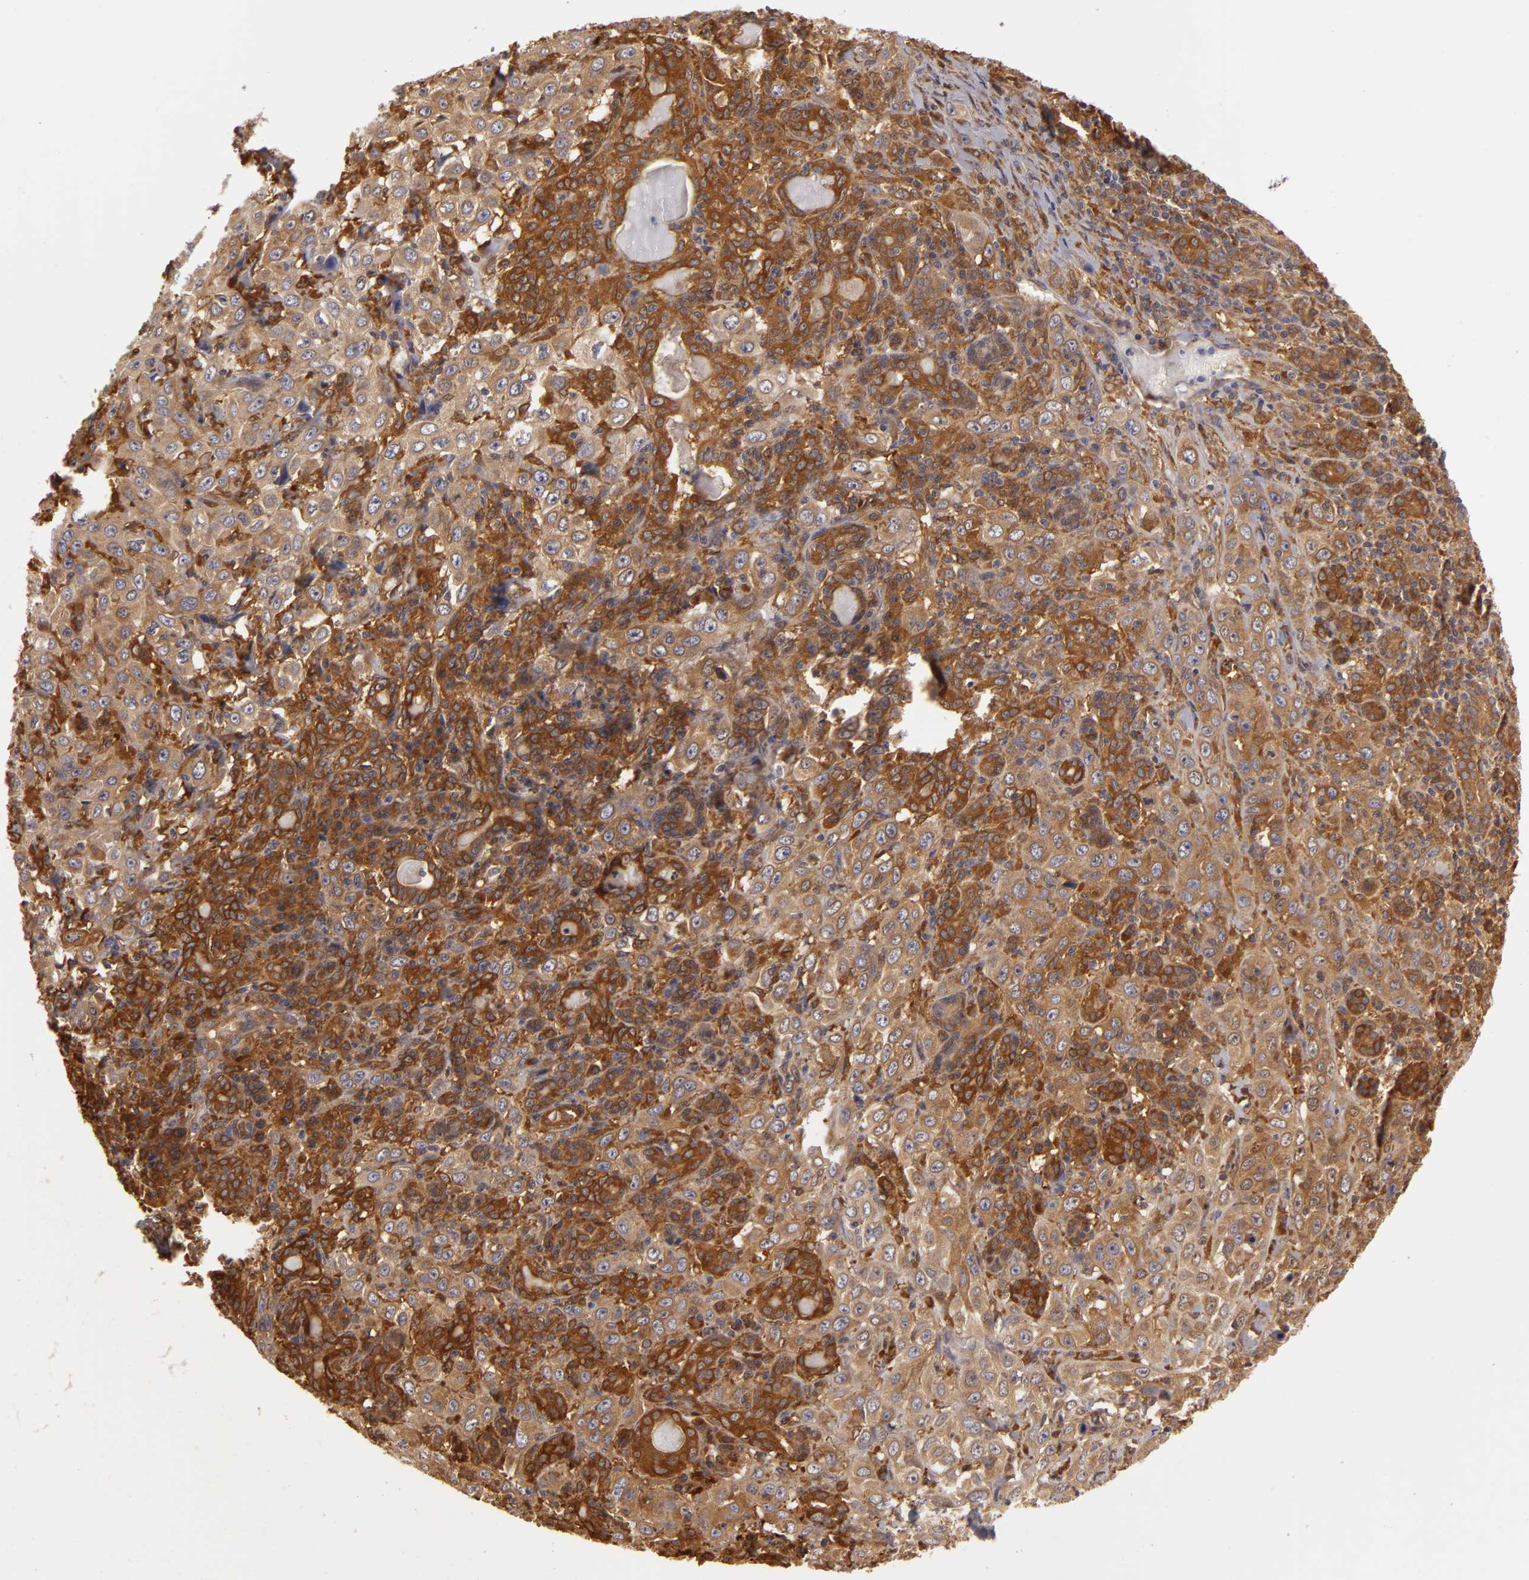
{"staining": {"intensity": "weak", "quantity": ">75%", "location": "cytoplasmic/membranous"}, "tissue": "skin cancer", "cell_type": "Tumor cells", "image_type": "cancer", "snomed": [{"axis": "morphology", "description": "Squamous cell carcinoma, NOS"}, {"axis": "topography", "description": "Skin"}], "caption": "IHC of human skin cancer (squamous cell carcinoma) displays low levels of weak cytoplasmic/membranous positivity in about >75% of tumor cells. (Brightfield microscopy of DAB IHC at high magnification).", "gene": "ZNF229", "patient": {"sex": "male", "age": 84}}